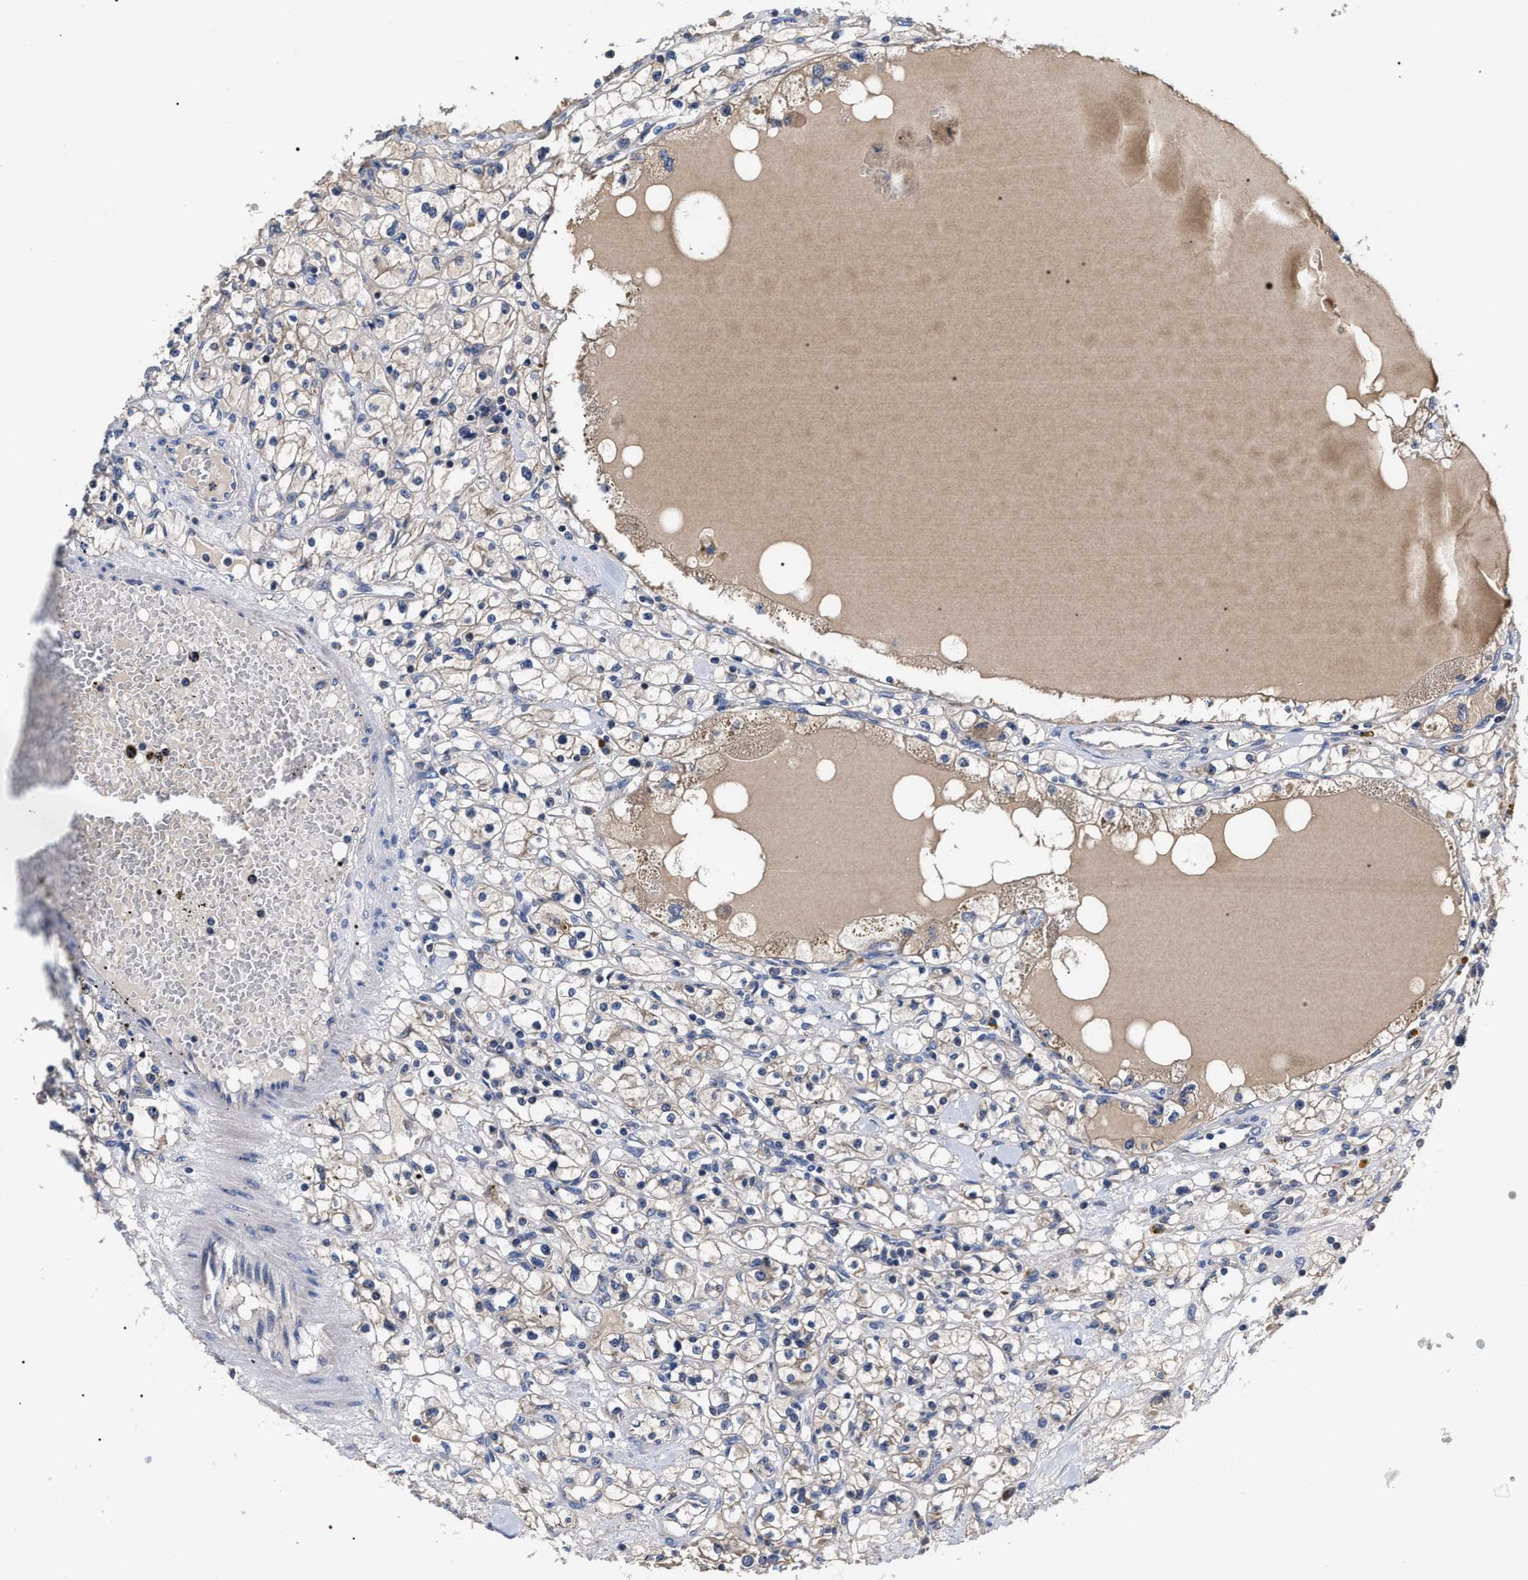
{"staining": {"intensity": "moderate", "quantity": "25%-75%", "location": "cytoplasmic/membranous"}, "tissue": "renal cancer", "cell_type": "Tumor cells", "image_type": "cancer", "snomed": [{"axis": "morphology", "description": "Adenocarcinoma, NOS"}, {"axis": "topography", "description": "Kidney"}], "caption": "Protein expression analysis of adenocarcinoma (renal) shows moderate cytoplasmic/membranous positivity in about 25%-75% of tumor cells.", "gene": "MACC1", "patient": {"sex": "male", "age": 56}}